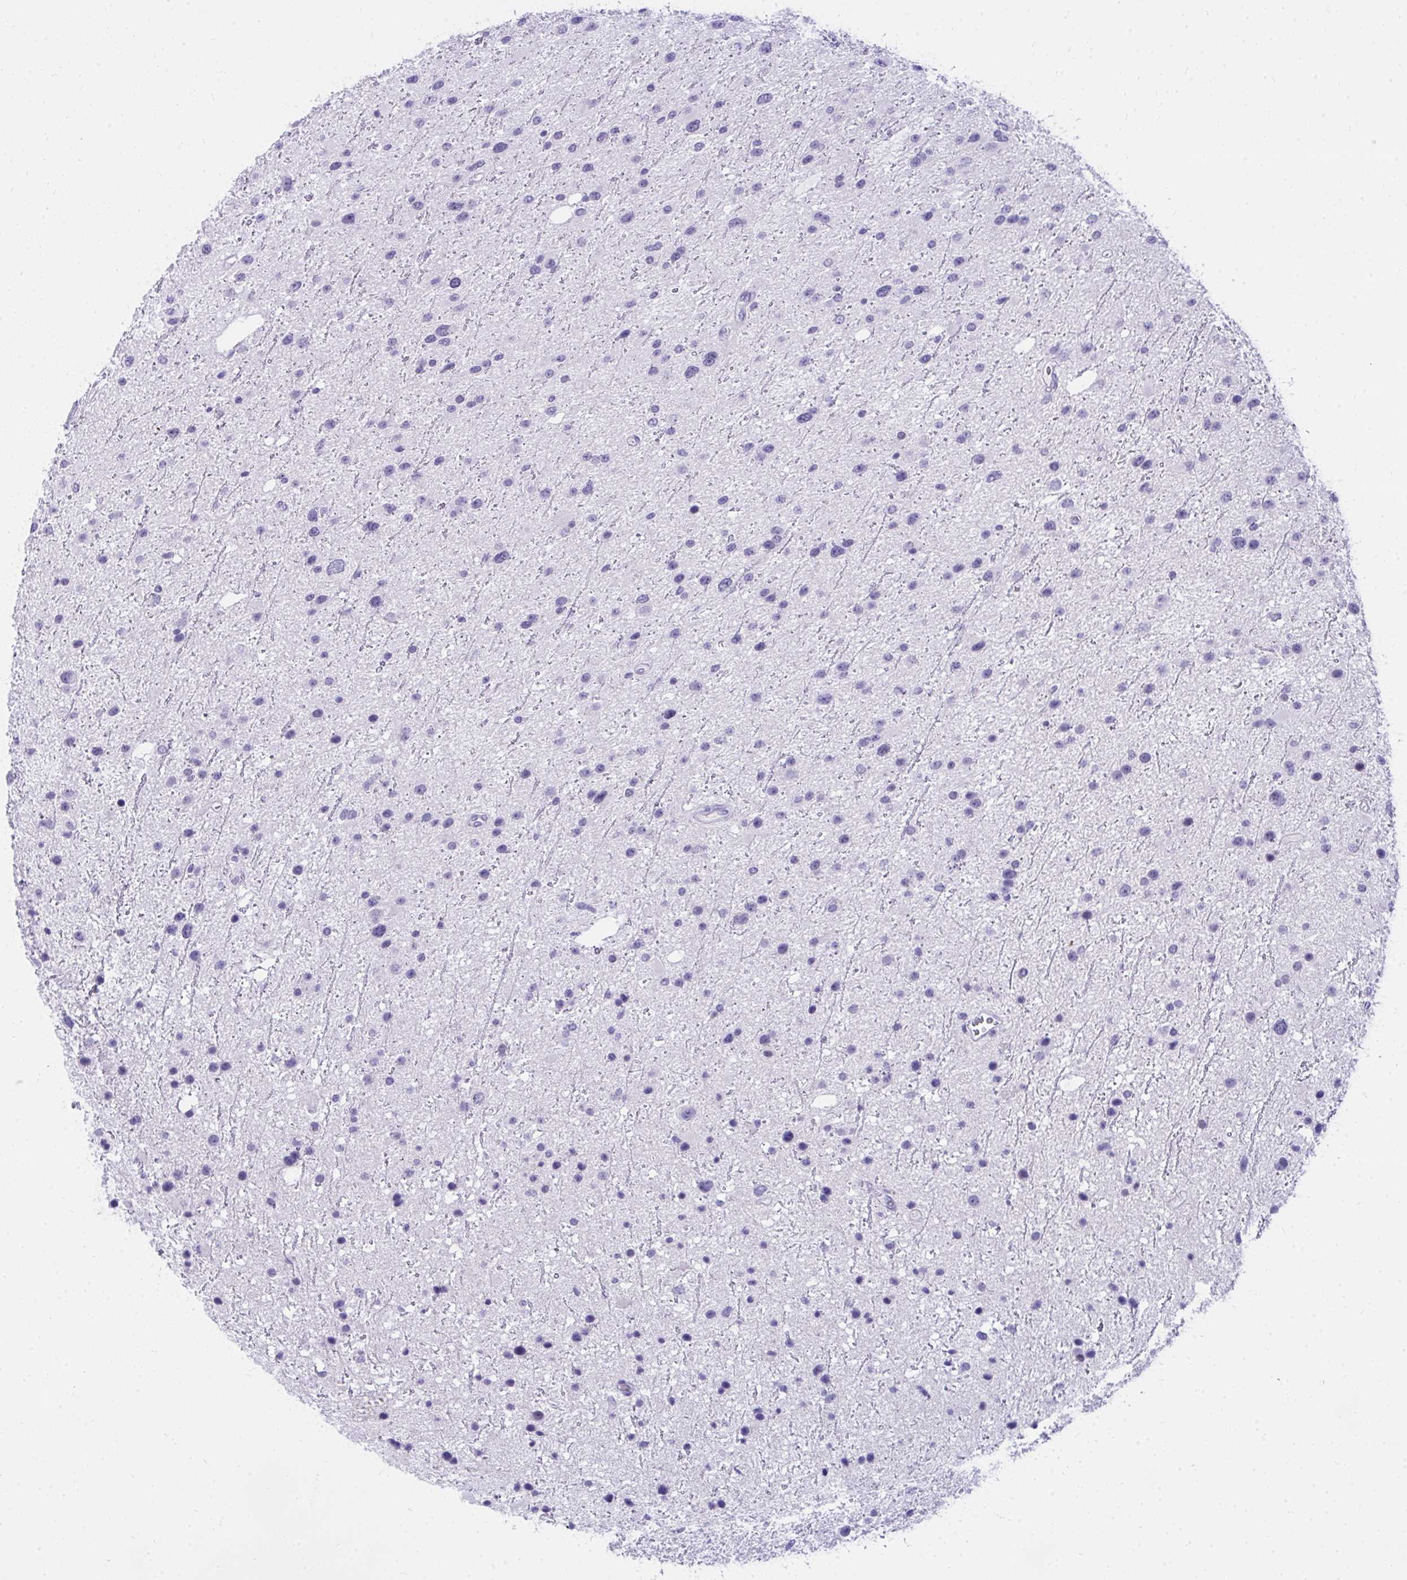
{"staining": {"intensity": "negative", "quantity": "none", "location": "none"}, "tissue": "glioma", "cell_type": "Tumor cells", "image_type": "cancer", "snomed": [{"axis": "morphology", "description": "Glioma, malignant, Low grade"}, {"axis": "topography", "description": "Brain"}], "caption": "Immunohistochemistry (IHC) micrograph of neoplastic tissue: human glioma stained with DAB (3,3'-diaminobenzidine) reveals no significant protein expression in tumor cells. (Immunohistochemistry, brightfield microscopy, high magnification).", "gene": "OR5F1", "patient": {"sex": "female", "age": 32}}